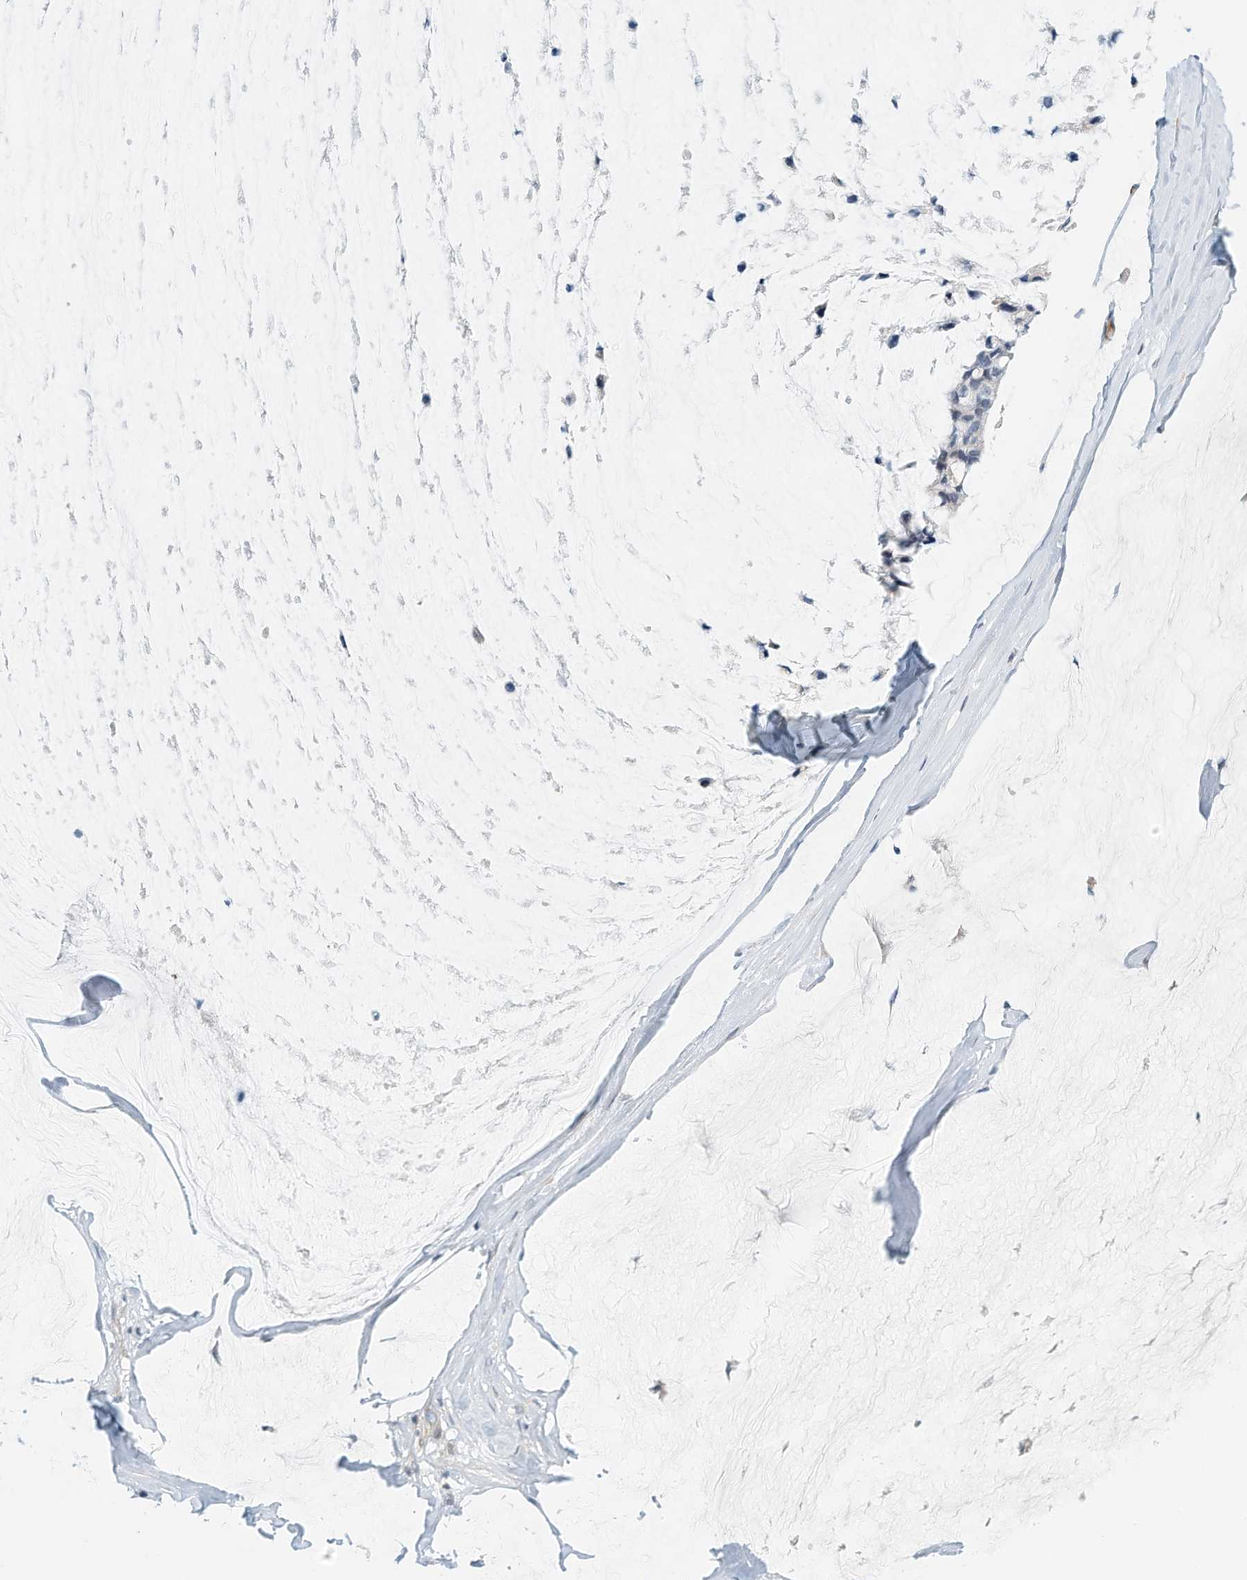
{"staining": {"intensity": "negative", "quantity": "none", "location": "none"}, "tissue": "ovarian cancer", "cell_type": "Tumor cells", "image_type": "cancer", "snomed": [{"axis": "morphology", "description": "Cystadenocarcinoma, mucinous, NOS"}, {"axis": "topography", "description": "Ovary"}], "caption": "Mucinous cystadenocarcinoma (ovarian) was stained to show a protein in brown. There is no significant staining in tumor cells.", "gene": "RCAN3", "patient": {"sex": "female", "age": 39}}